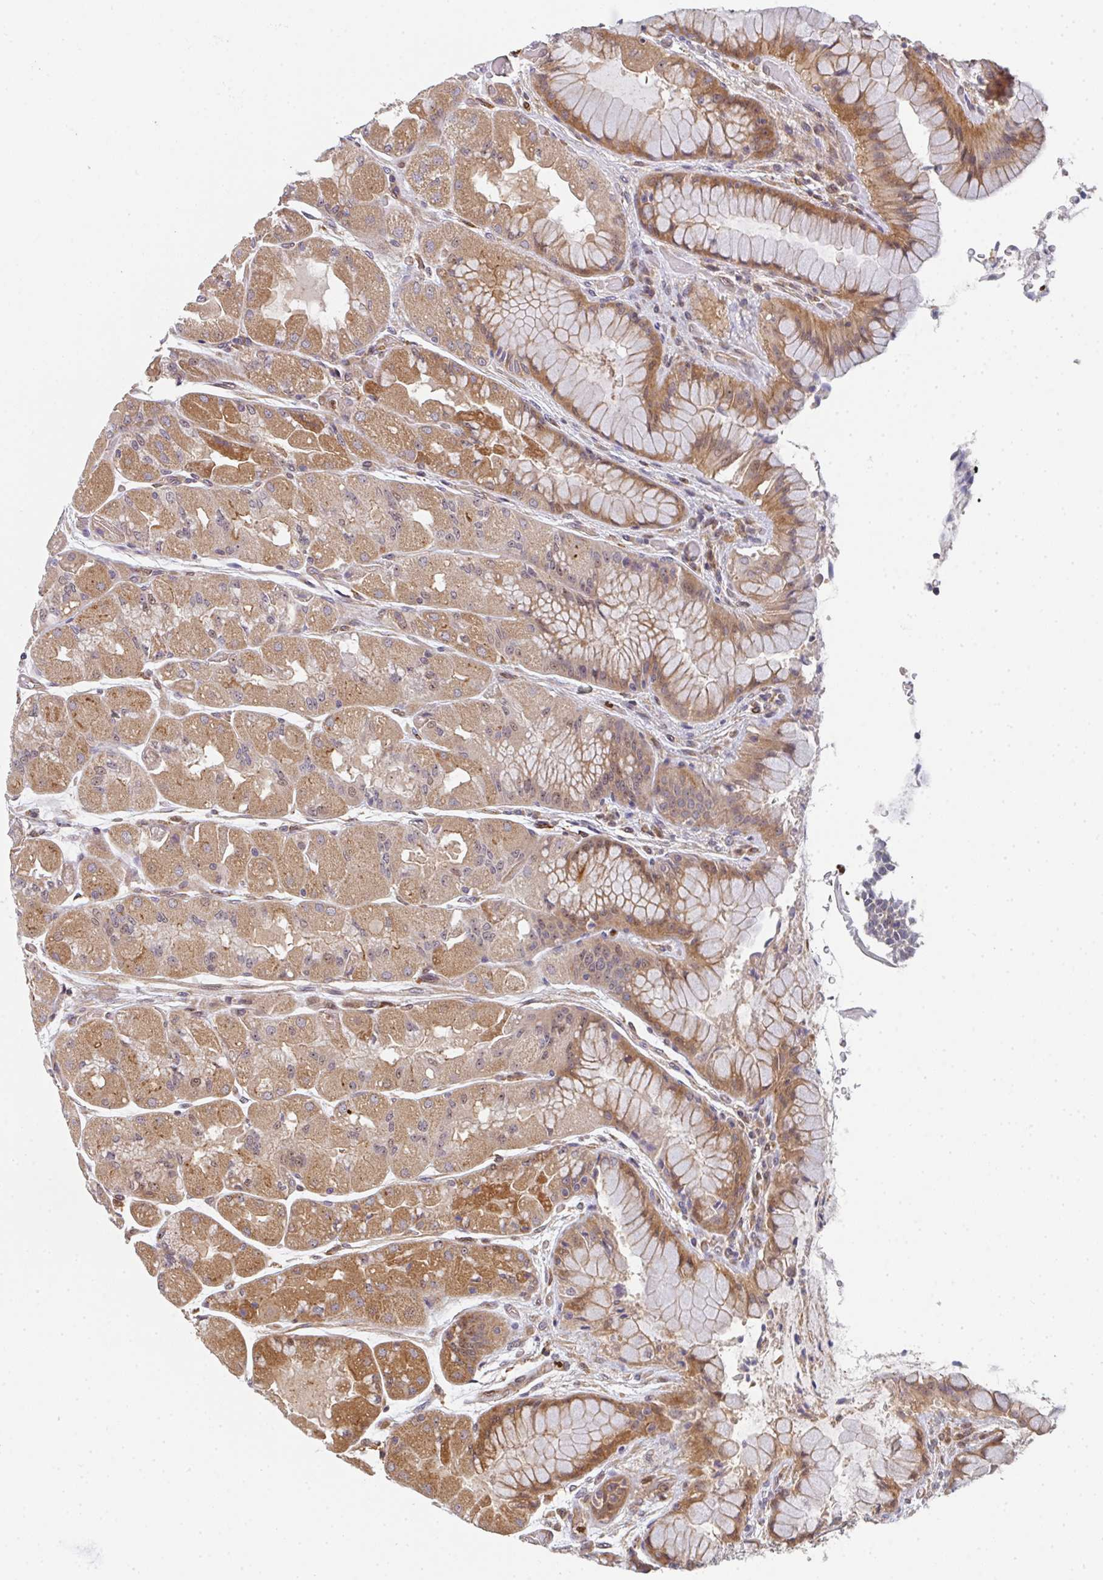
{"staining": {"intensity": "moderate", "quantity": "25%-75%", "location": "cytoplasmic/membranous,nuclear"}, "tissue": "stomach", "cell_type": "Glandular cells", "image_type": "normal", "snomed": [{"axis": "morphology", "description": "Normal tissue, NOS"}, {"axis": "topography", "description": "Stomach"}], "caption": "Immunohistochemical staining of benign stomach shows moderate cytoplasmic/membranous,nuclear protein positivity in about 25%-75% of glandular cells.", "gene": "SIMC1", "patient": {"sex": "female", "age": 61}}